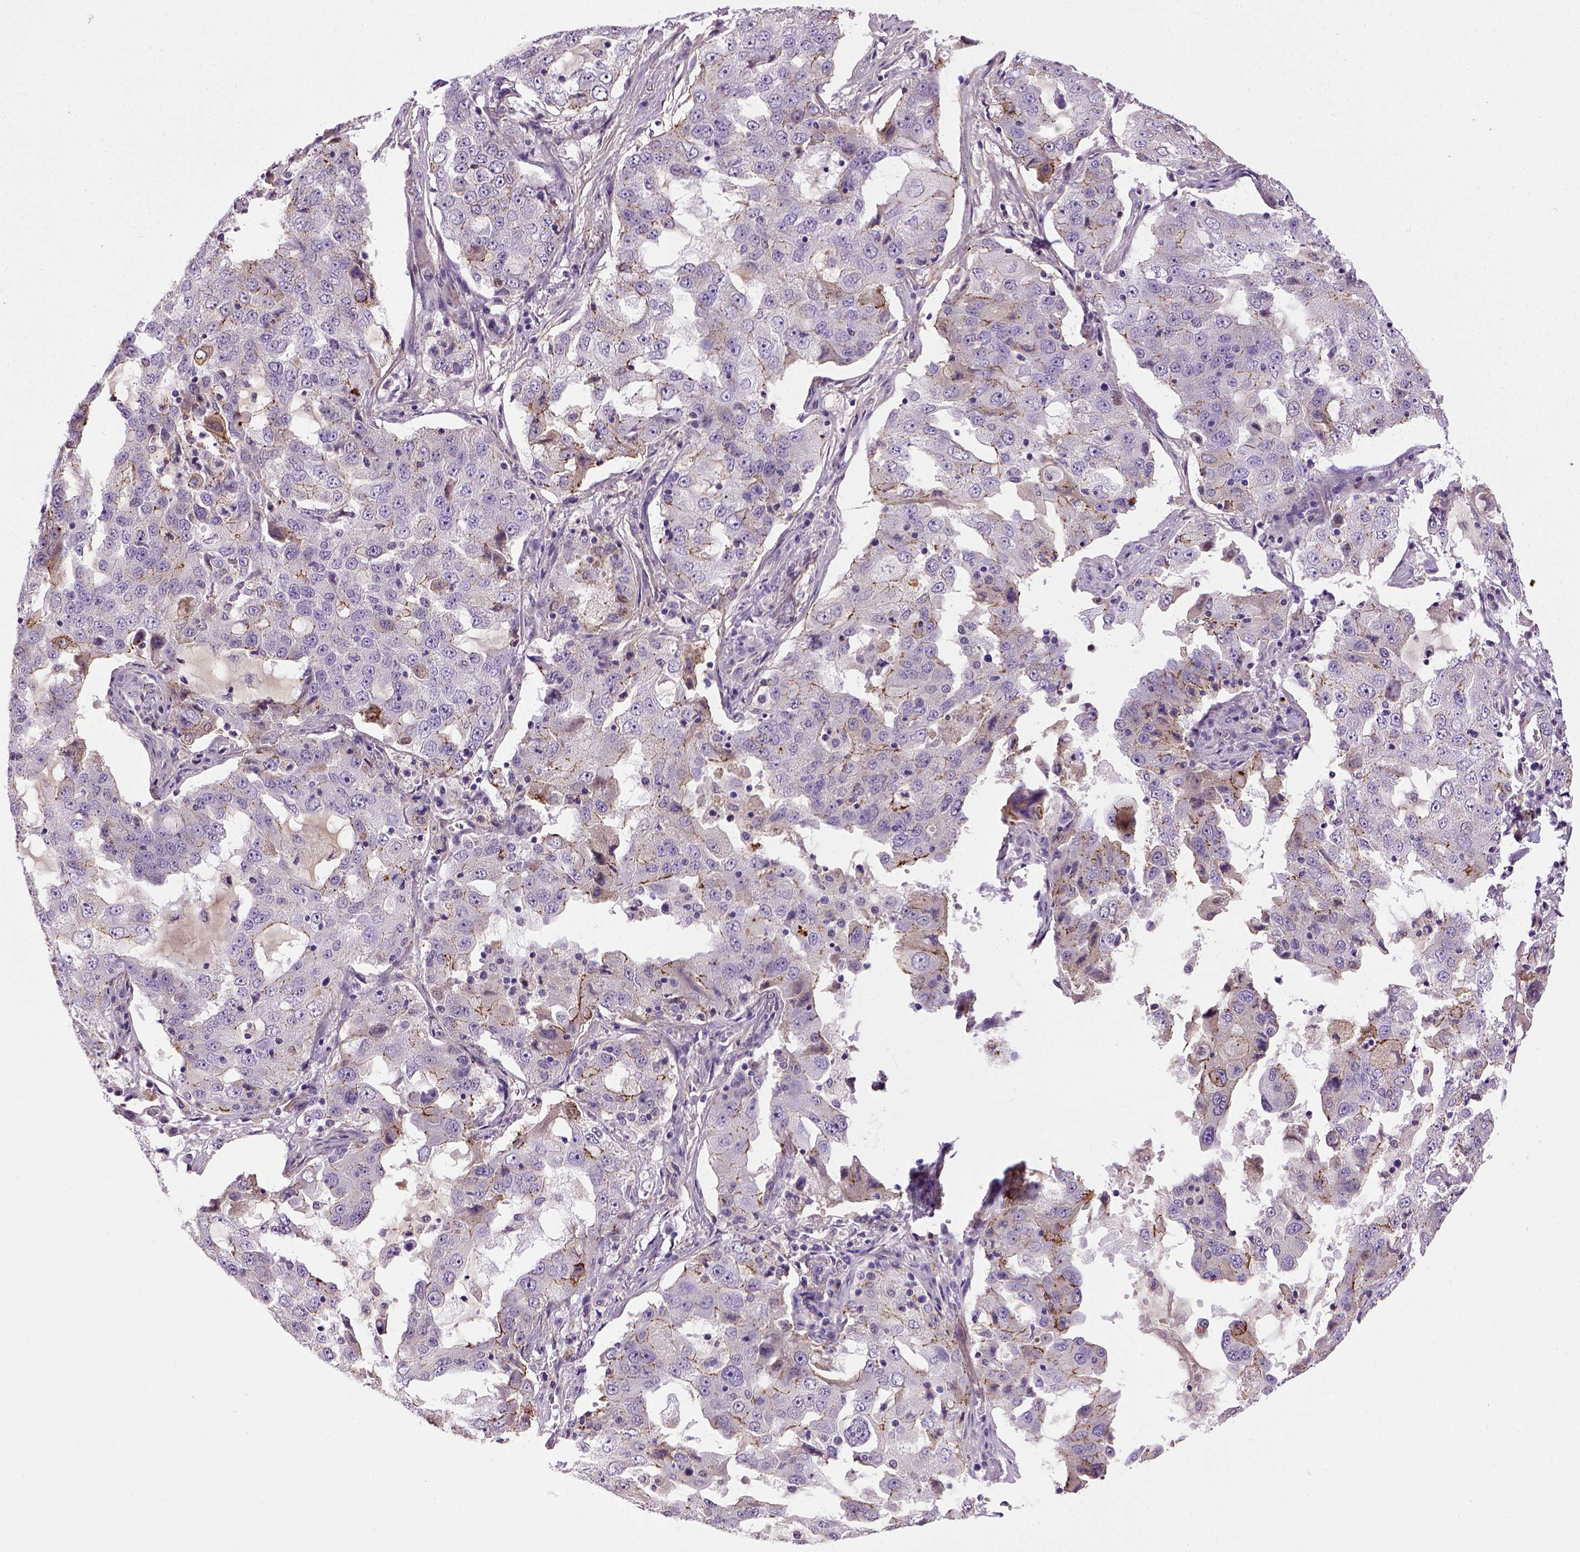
{"staining": {"intensity": "moderate", "quantity": "<25%", "location": "cytoplasmic/membranous"}, "tissue": "lung cancer", "cell_type": "Tumor cells", "image_type": "cancer", "snomed": [{"axis": "morphology", "description": "Adenocarcinoma, NOS"}, {"axis": "topography", "description": "Lung"}], "caption": "Lung adenocarcinoma stained with a protein marker displays moderate staining in tumor cells.", "gene": "CDH1", "patient": {"sex": "female", "age": 61}}